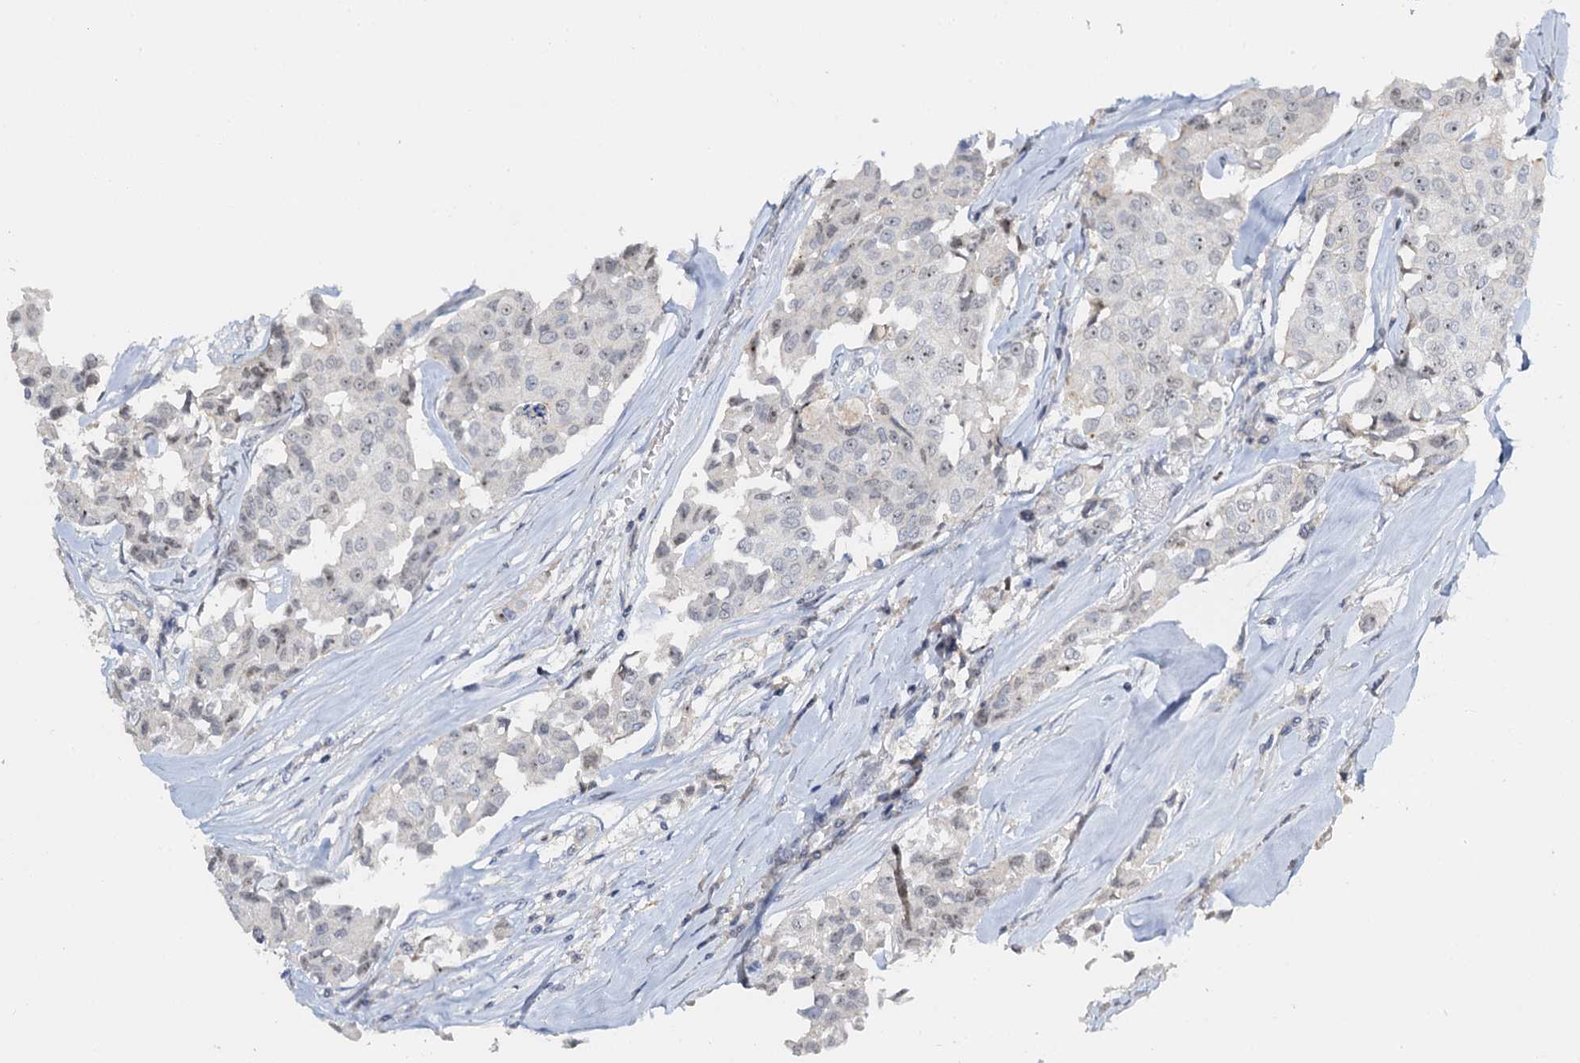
{"staining": {"intensity": "weak", "quantity": "<25%", "location": "nuclear"}, "tissue": "breast cancer", "cell_type": "Tumor cells", "image_type": "cancer", "snomed": [{"axis": "morphology", "description": "Duct carcinoma"}, {"axis": "topography", "description": "Breast"}], "caption": "Breast cancer stained for a protein using immunohistochemistry (IHC) displays no positivity tumor cells.", "gene": "NOP2", "patient": {"sex": "female", "age": 80}}